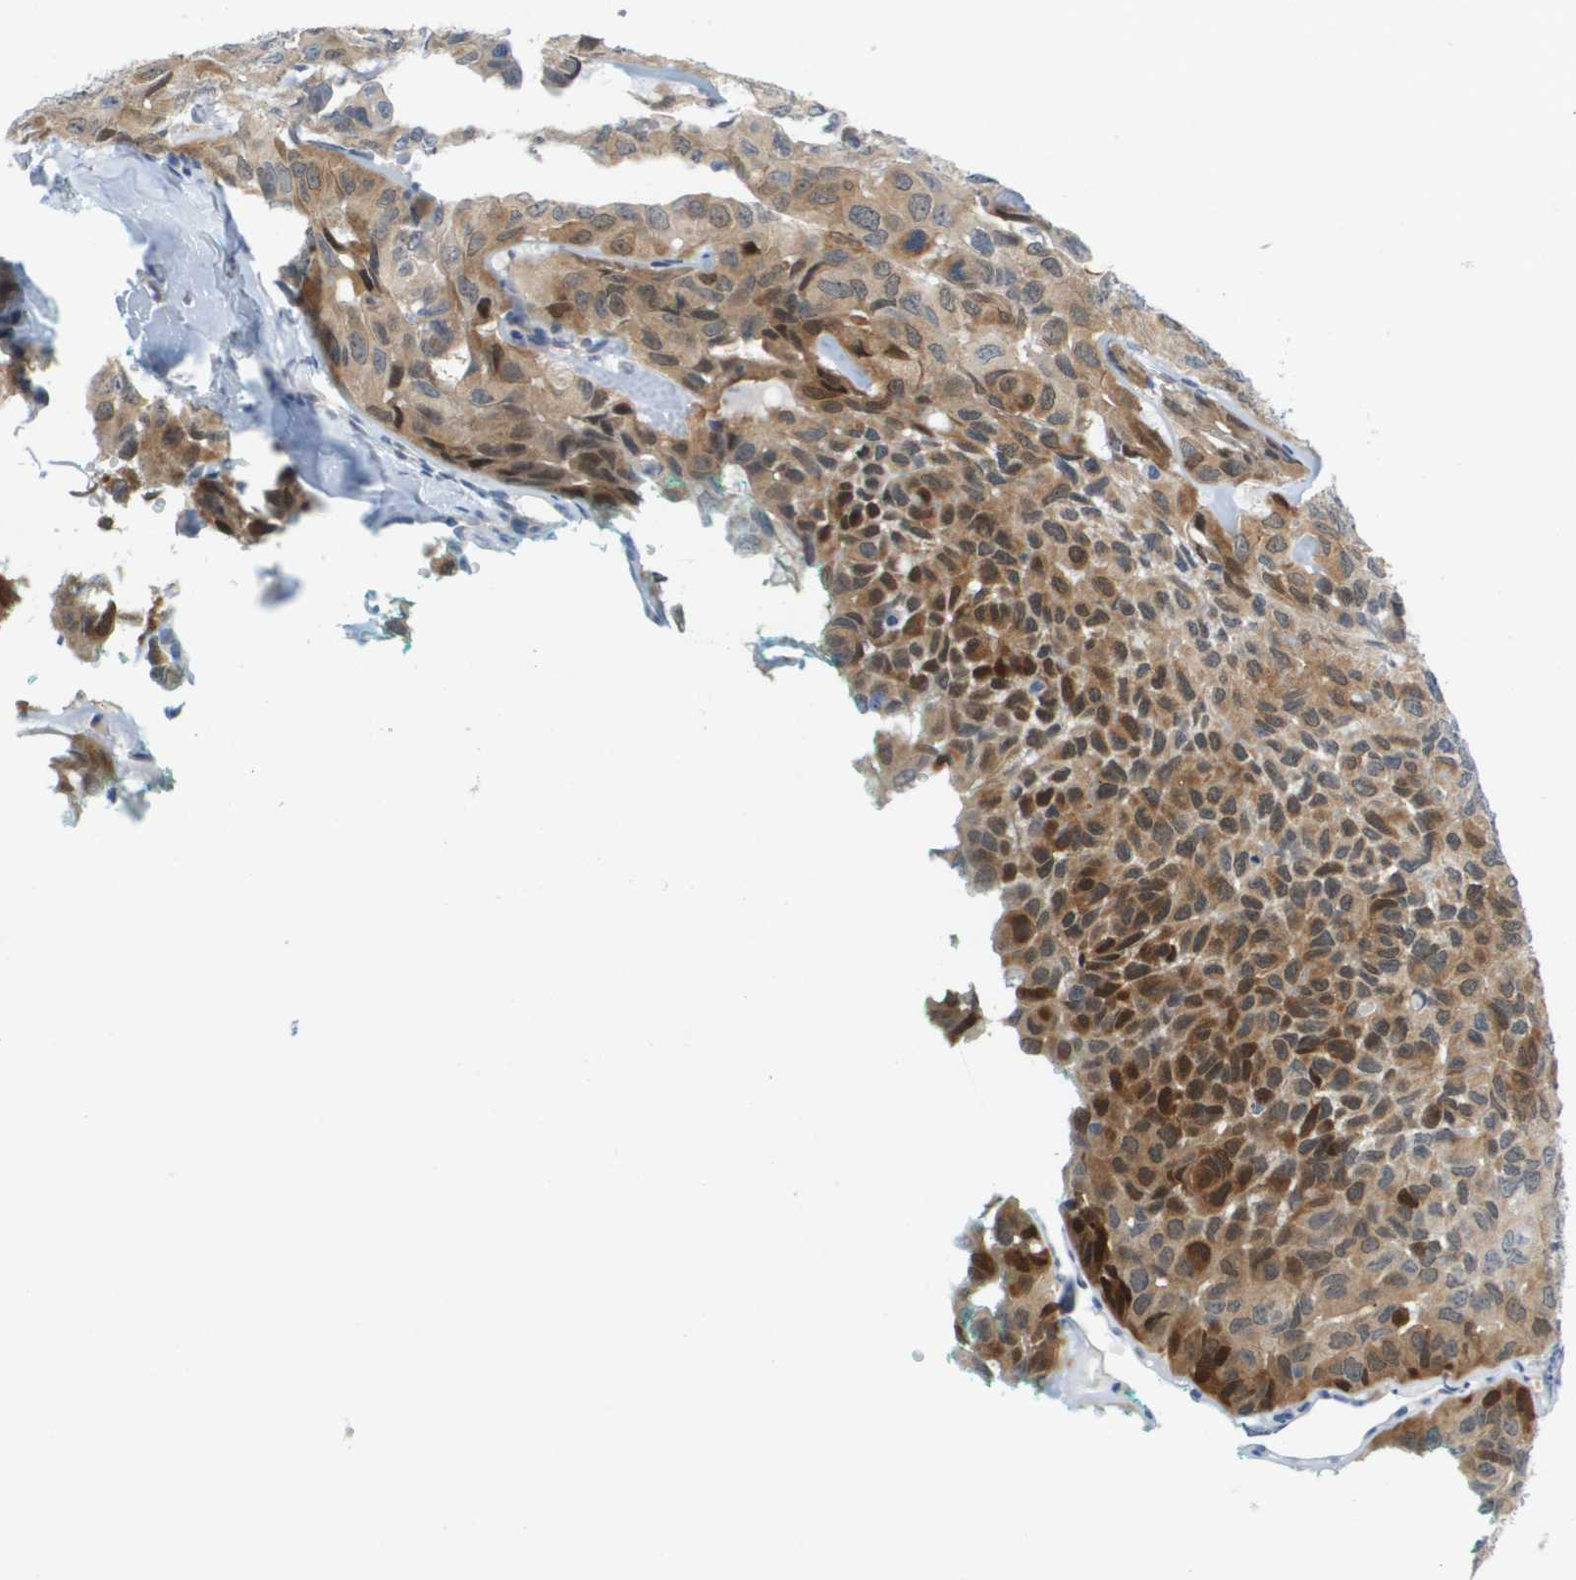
{"staining": {"intensity": "strong", "quantity": ">75%", "location": "cytoplasmic/membranous"}, "tissue": "head and neck cancer", "cell_type": "Tumor cells", "image_type": "cancer", "snomed": [{"axis": "morphology", "description": "Adenocarcinoma, NOS"}, {"axis": "topography", "description": "Salivary gland, NOS"}, {"axis": "topography", "description": "Head-Neck"}], "caption": "About >75% of tumor cells in human head and neck adenocarcinoma exhibit strong cytoplasmic/membranous protein positivity as visualized by brown immunohistochemical staining.", "gene": "CUL9", "patient": {"sex": "female", "age": 76}}